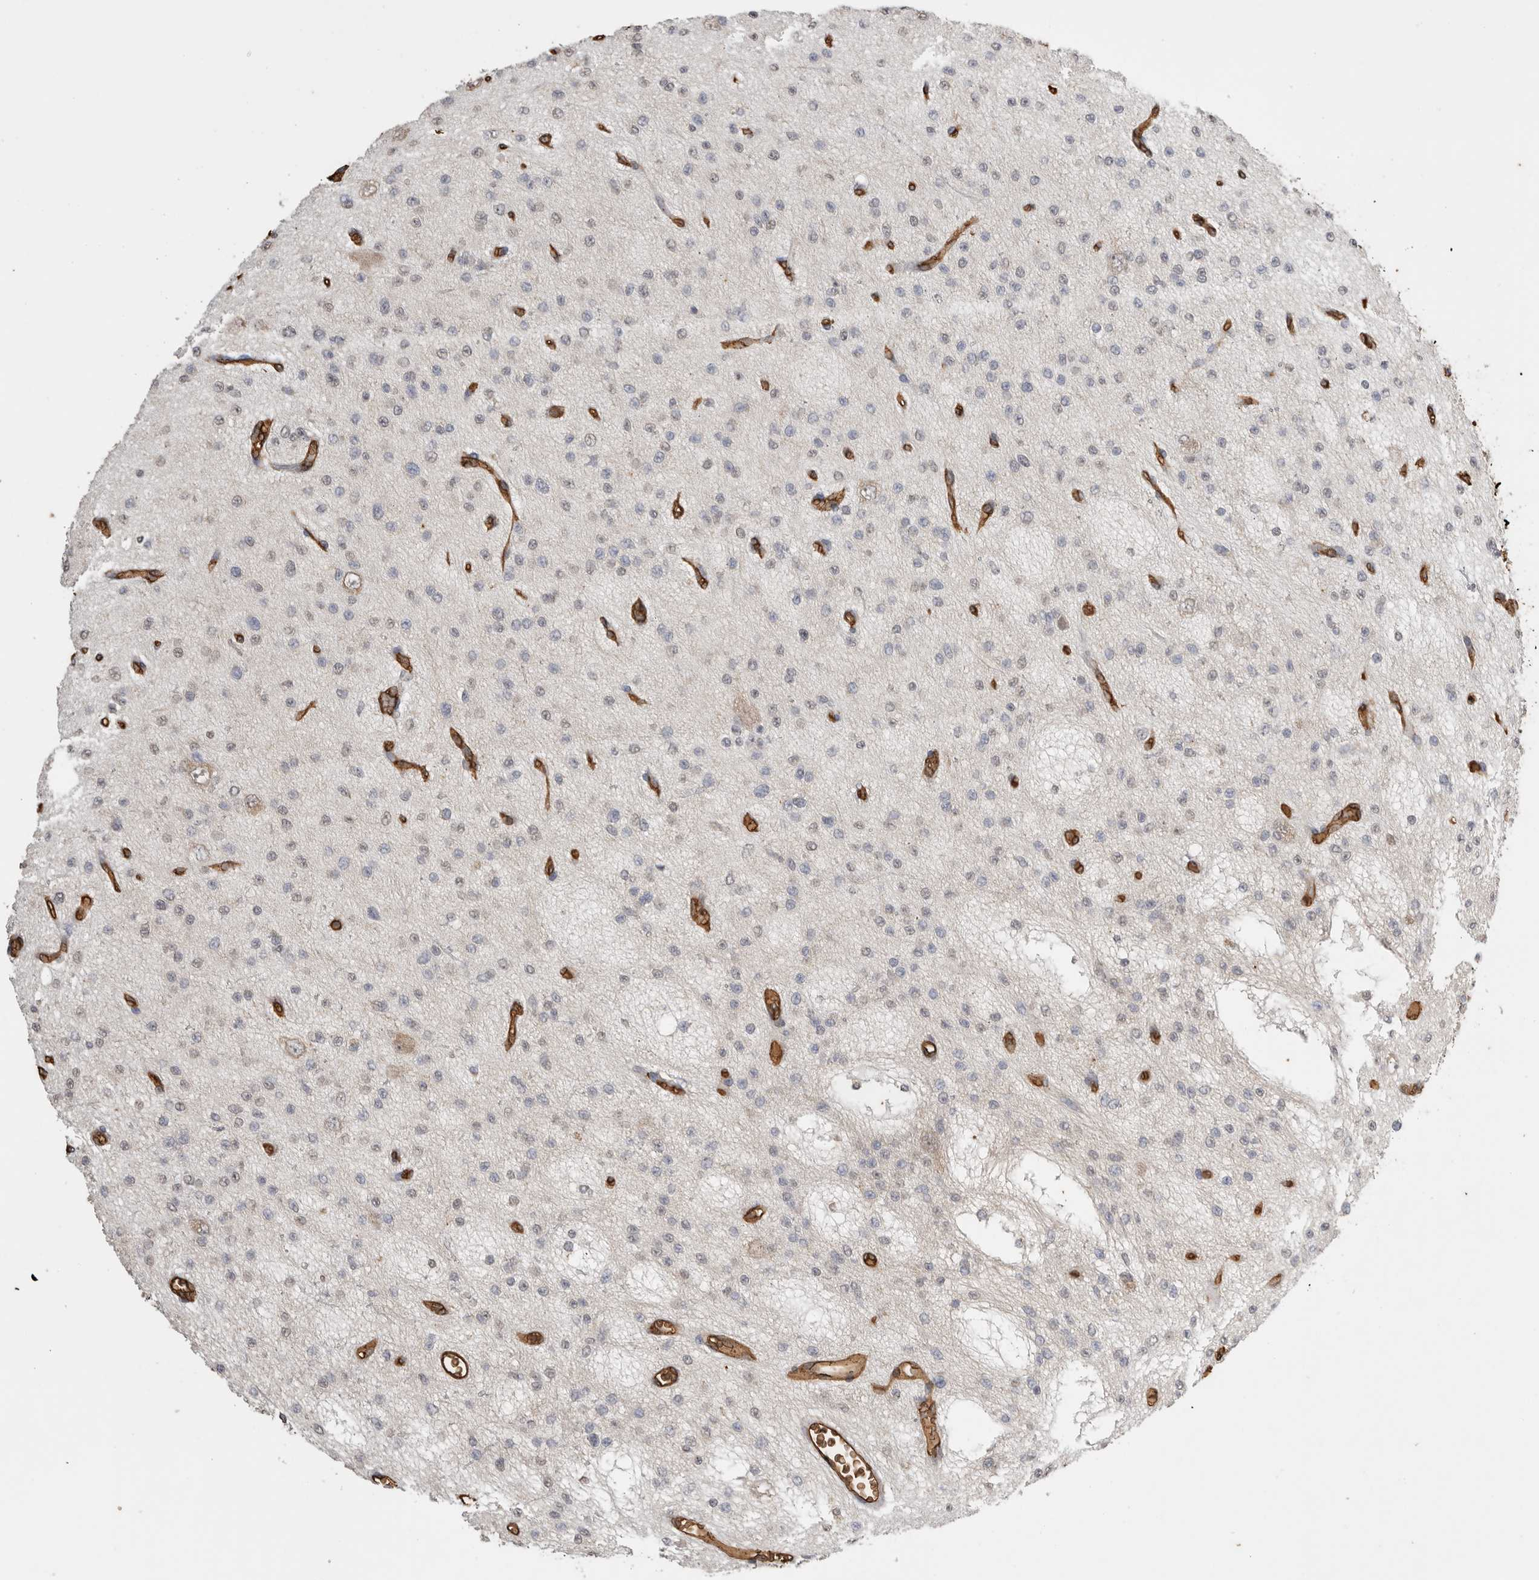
{"staining": {"intensity": "negative", "quantity": "none", "location": "none"}, "tissue": "glioma", "cell_type": "Tumor cells", "image_type": "cancer", "snomed": [{"axis": "morphology", "description": "Glioma, malignant, Low grade"}, {"axis": "topography", "description": "Brain"}], "caption": "High power microscopy image of an IHC photomicrograph of glioma, revealing no significant positivity in tumor cells.", "gene": "IL27", "patient": {"sex": "male", "age": 38}}